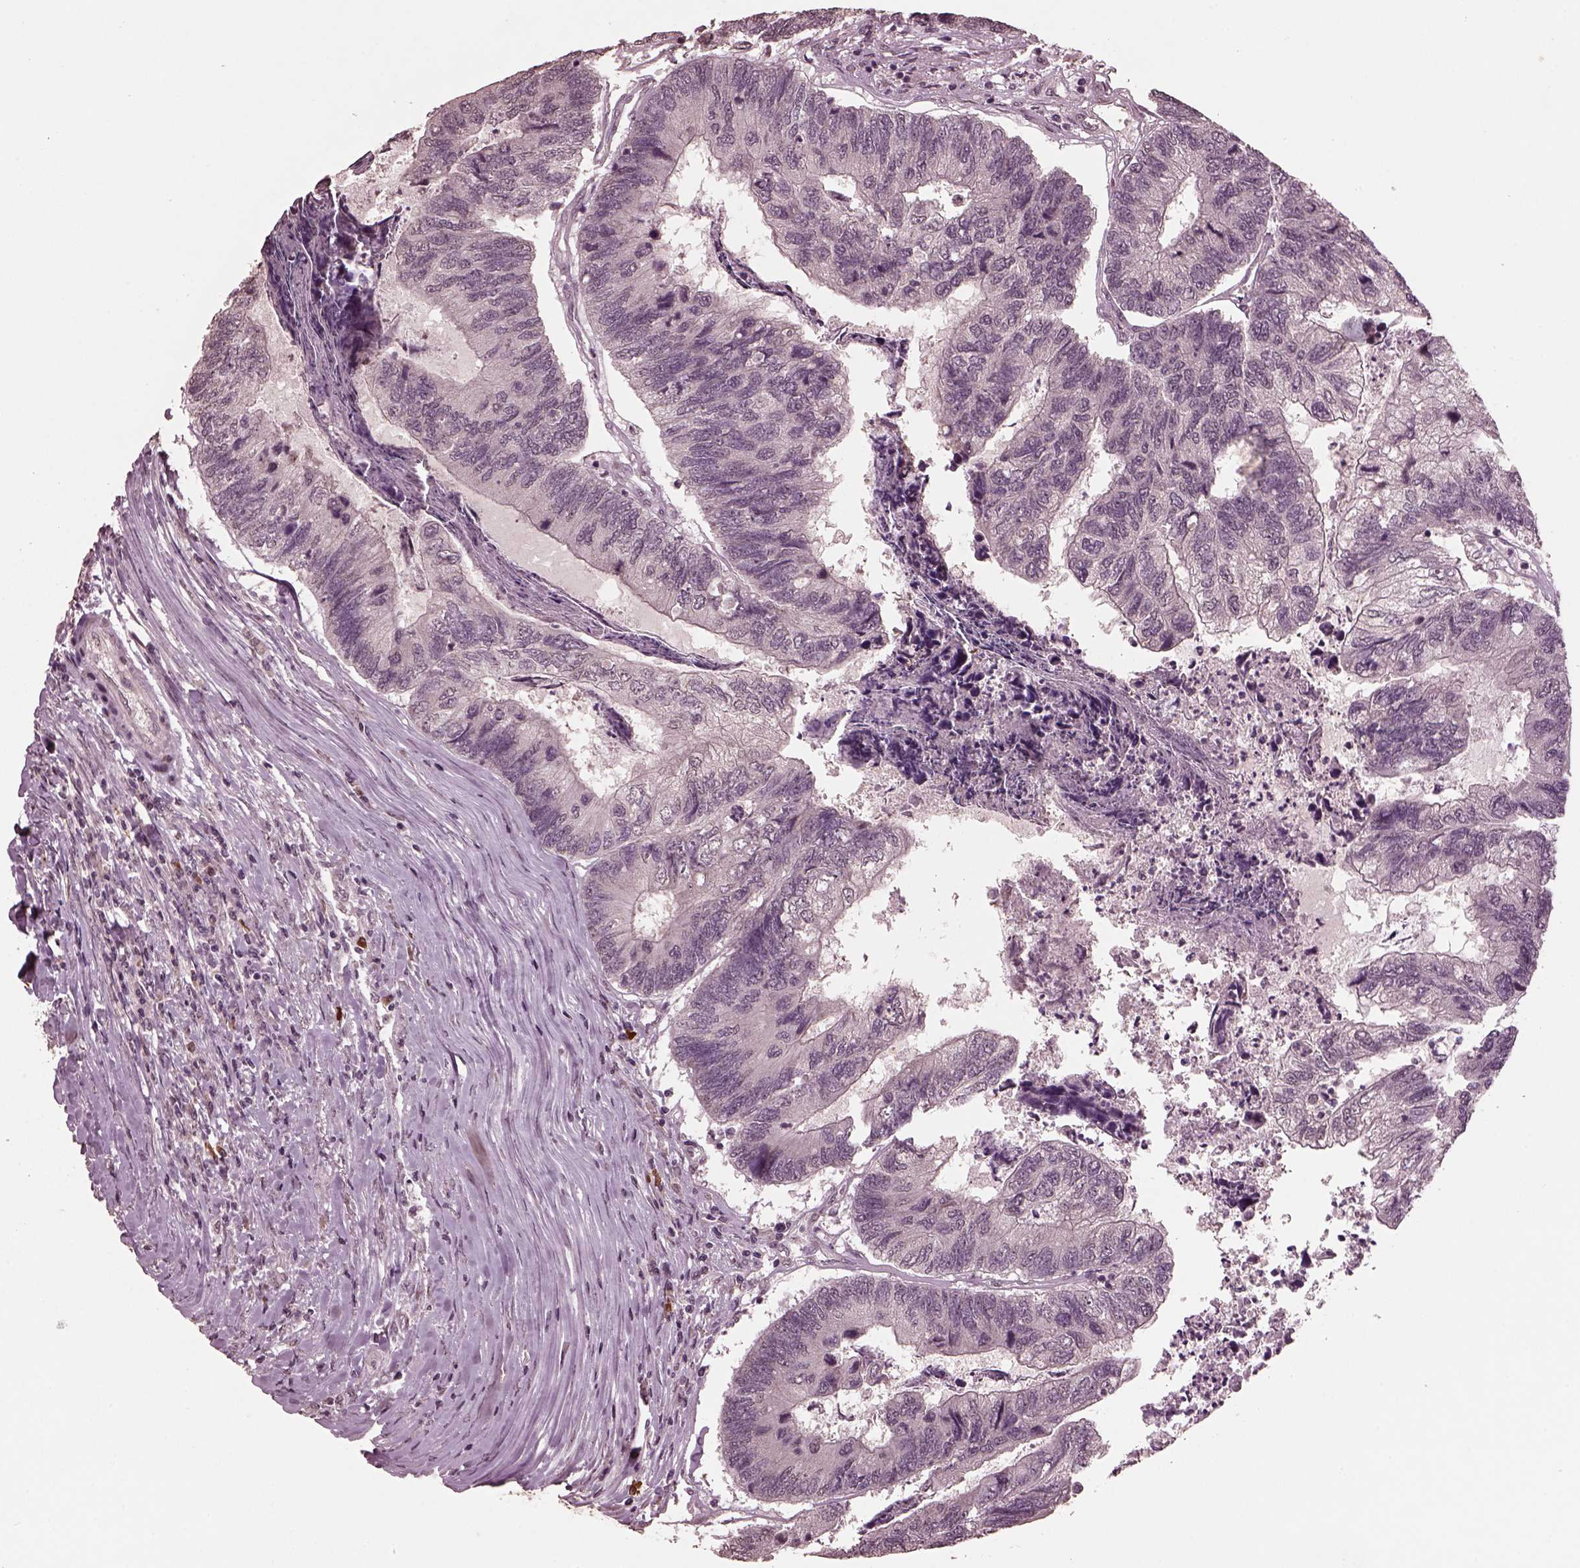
{"staining": {"intensity": "negative", "quantity": "none", "location": "none"}, "tissue": "colorectal cancer", "cell_type": "Tumor cells", "image_type": "cancer", "snomed": [{"axis": "morphology", "description": "Adenocarcinoma, NOS"}, {"axis": "topography", "description": "Colon"}], "caption": "Colorectal adenocarcinoma stained for a protein using immunohistochemistry shows no staining tumor cells.", "gene": "IL18RAP", "patient": {"sex": "female", "age": 67}}